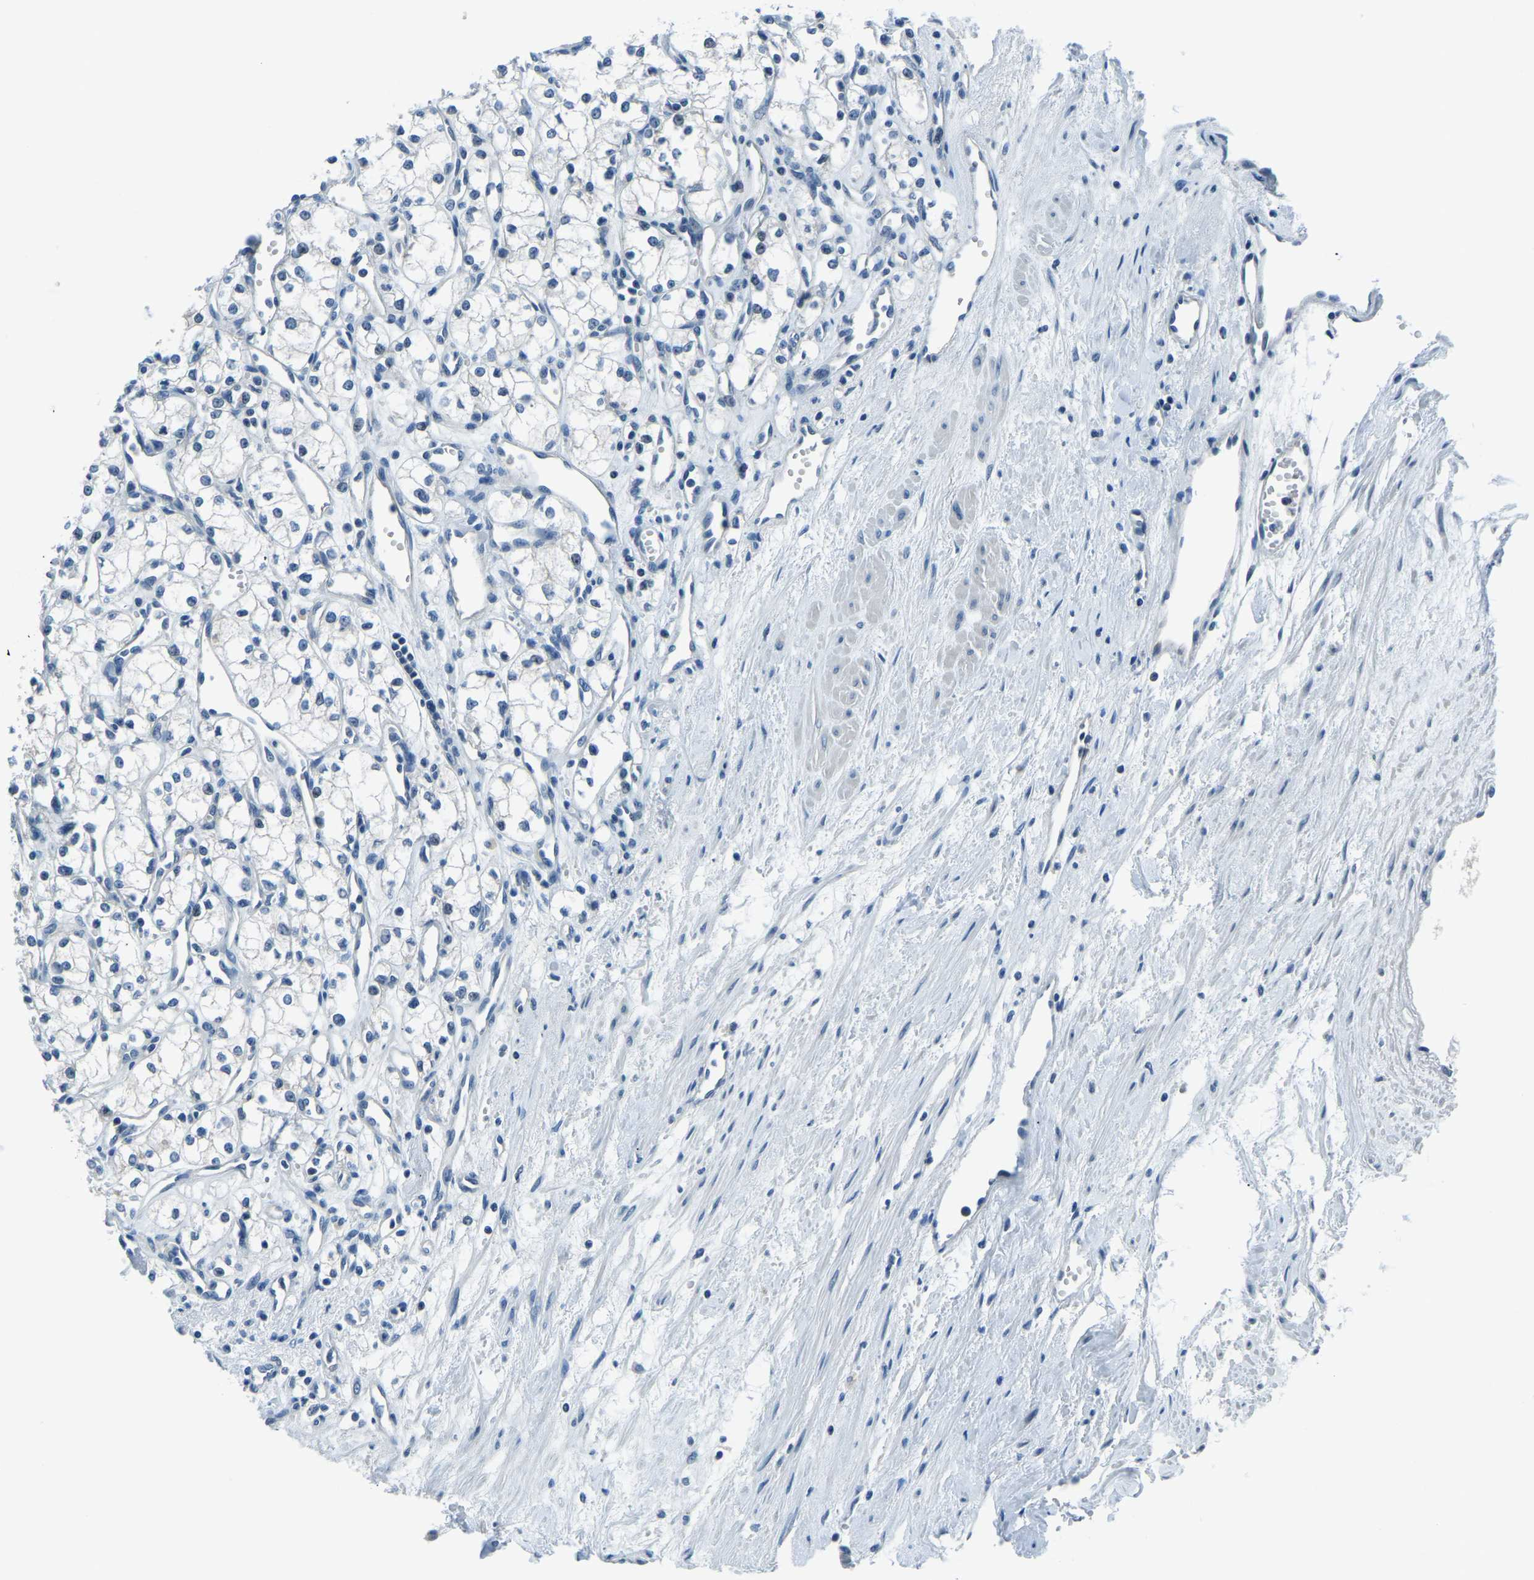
{"staining": {"intensity": "negative", "quantity": "none", "location": "none"}, "tissue": "renal cancer", "cell_type": "Tumor cells", "image_type": "cancer", "snomed": [{"axis": "morphology", "description": "Adenocarcinoma, NOS"}, {"axis": "topography", "description": "Kidney"}], "caption": "This is an IHC image of human renal cancer. There is no staining in tumor cells.", "gene": "RRP1", "patient": {"sex": "male", "age": 59}}